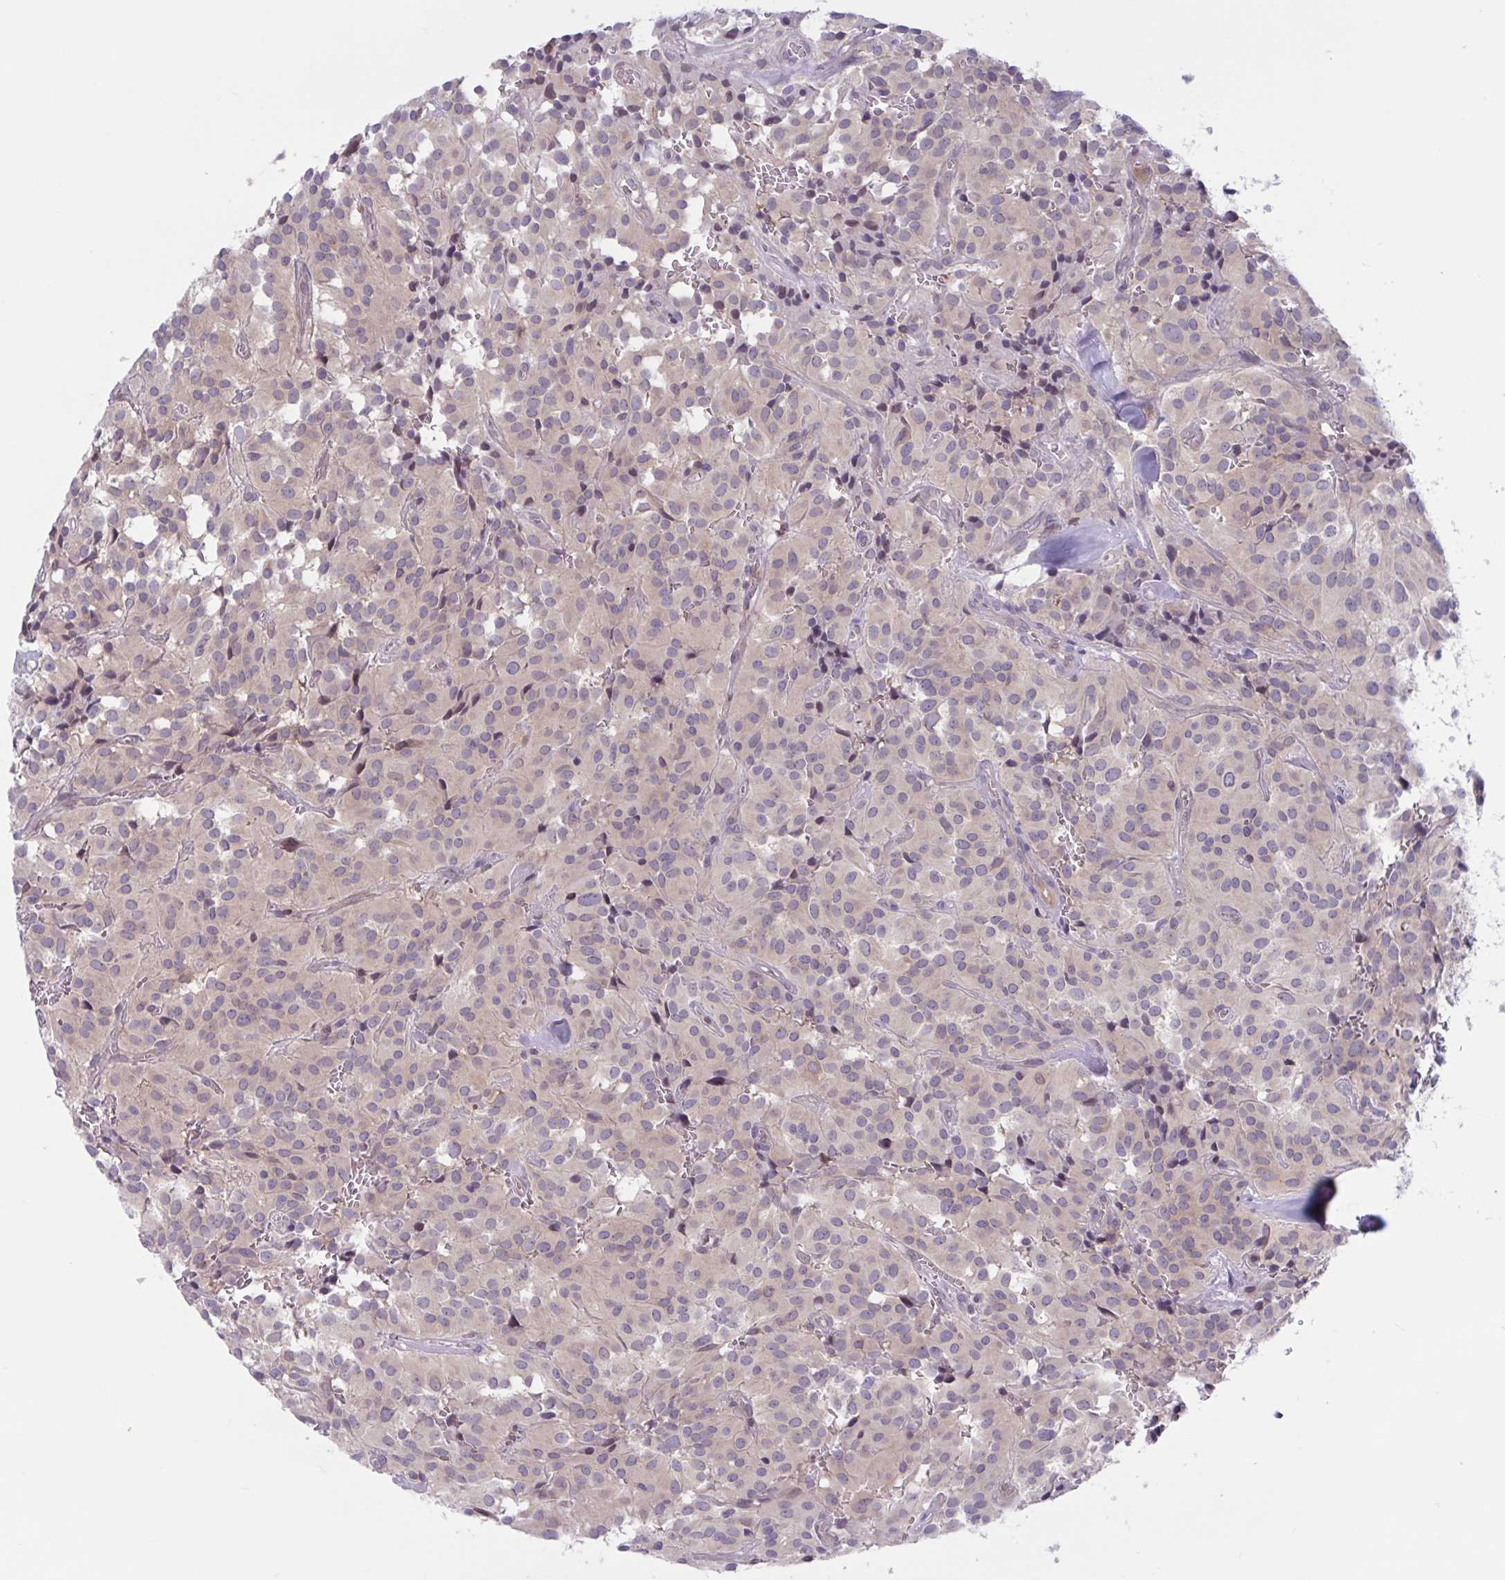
{"staining": {"intensity": "weak", "quantity": ">75%", "location": "cytoplasmic/membranous"}, "tissue": "glioma", "cell_type": "Tumor cells", "image_type": "cancer", "snomed": [{"axis": "morphology", "description": "Glioma, malignant, Low grade"}, {"axis": "topography", "description": "Brain"}], "caption": "Protein analysis of malignant low-grade glioma tissue demonstrates weak cytoplasmic/membranous expression in about >75% of tumor cells.", "gene": "TANK", "patient": {"sex": "male", "age": 42}}